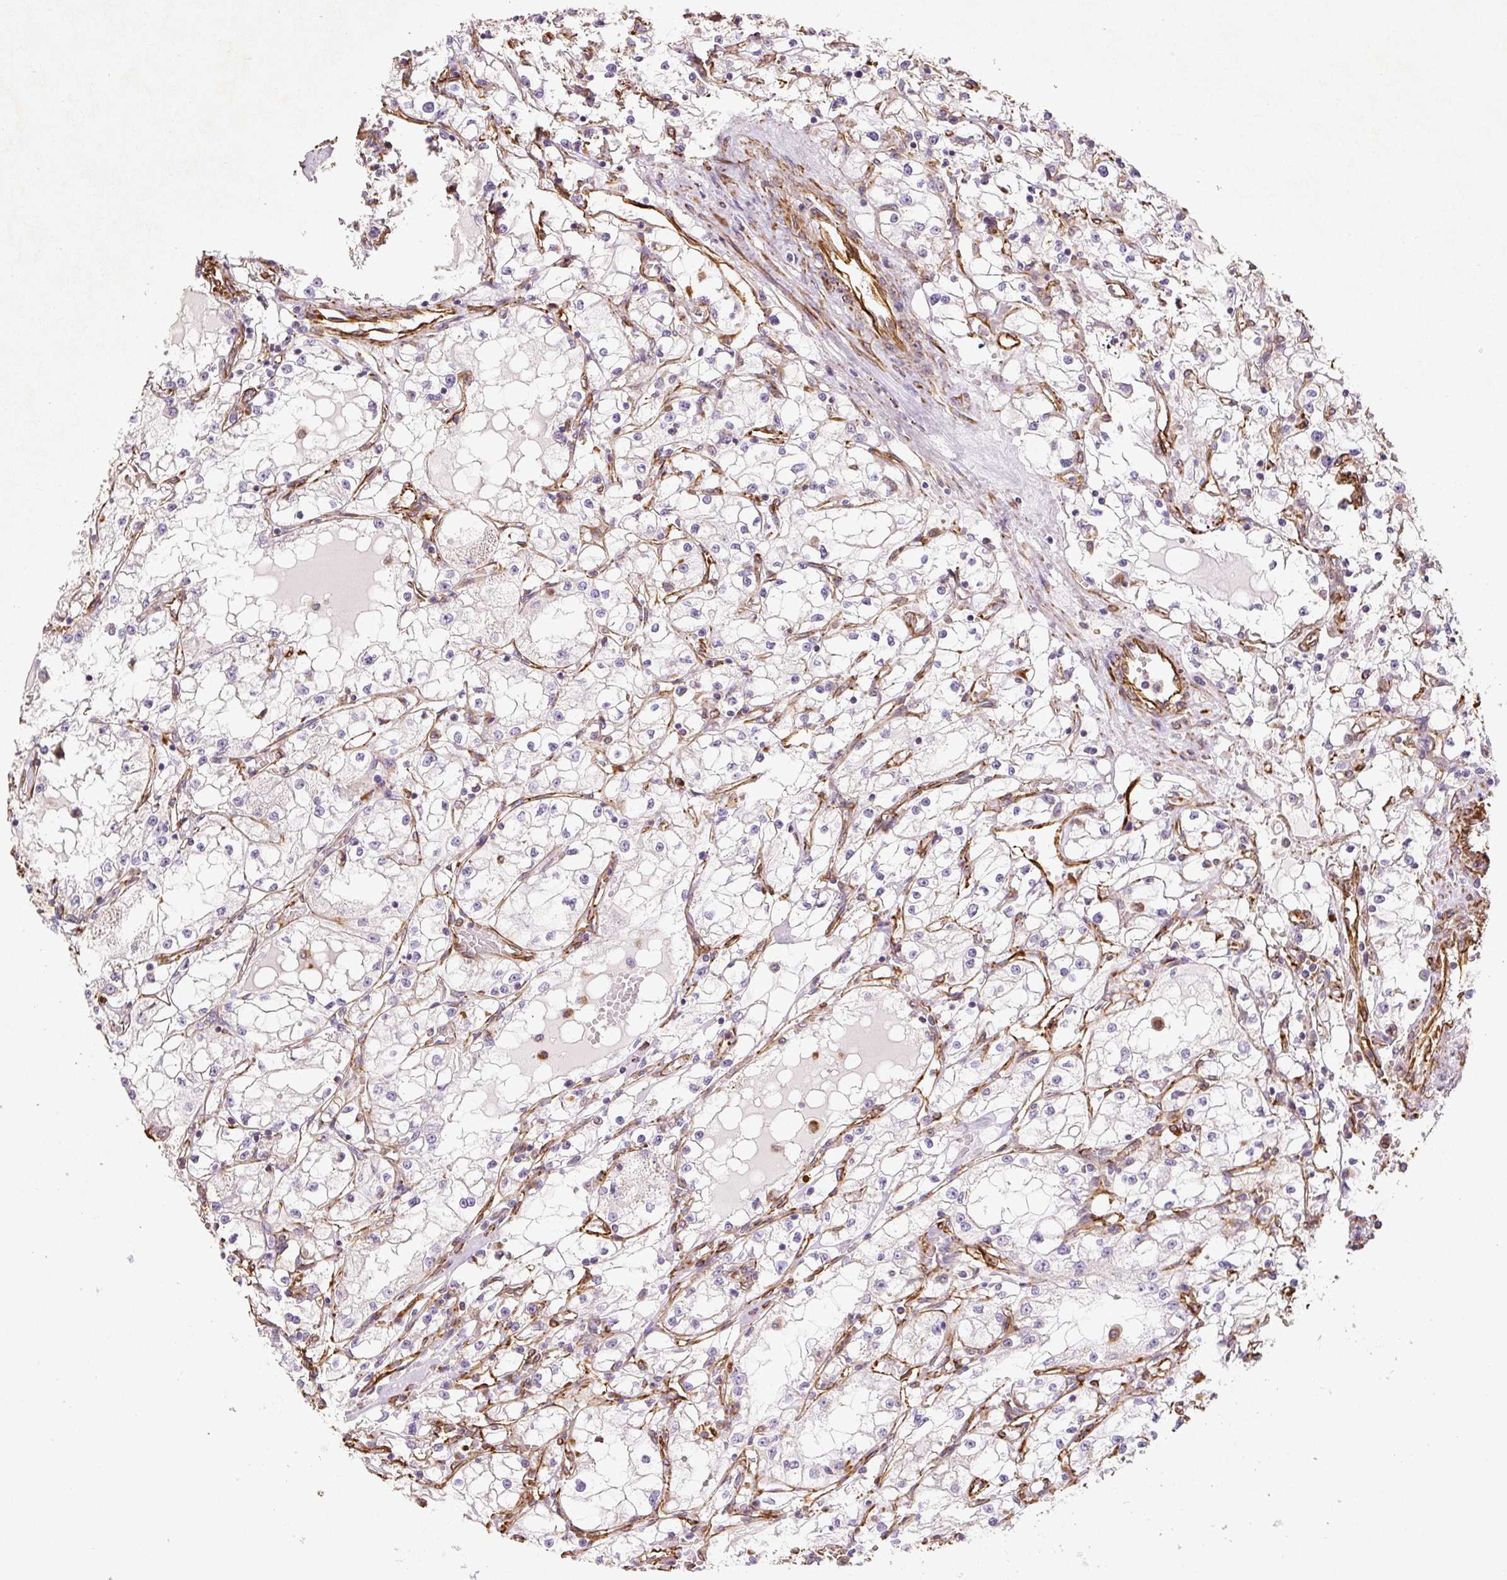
{"staining": {"intensity": "negative", "quantity": "none", "location": "none"}, "tissue": "renal cancer", "cell_type": "Tumor cells", "image_type": "cancer", "snomed": [{"axis": "morphology", "description": "Adenocarcinoma, NOS"}, {"axis": "topography", "description": "Kidney"}], "caption": "DAB (3,3'-diaminobenzidine) immunohistochemical staining of human renal cancer (adenocarcinoma) exhibits no significant positivity in tumor cells. (DAB (3,3'-diaminobenzidine) immunohistochemistry (IHC), high magnification).", "gene": "VIM", "patient": {"sex": "male", "age": 56}}